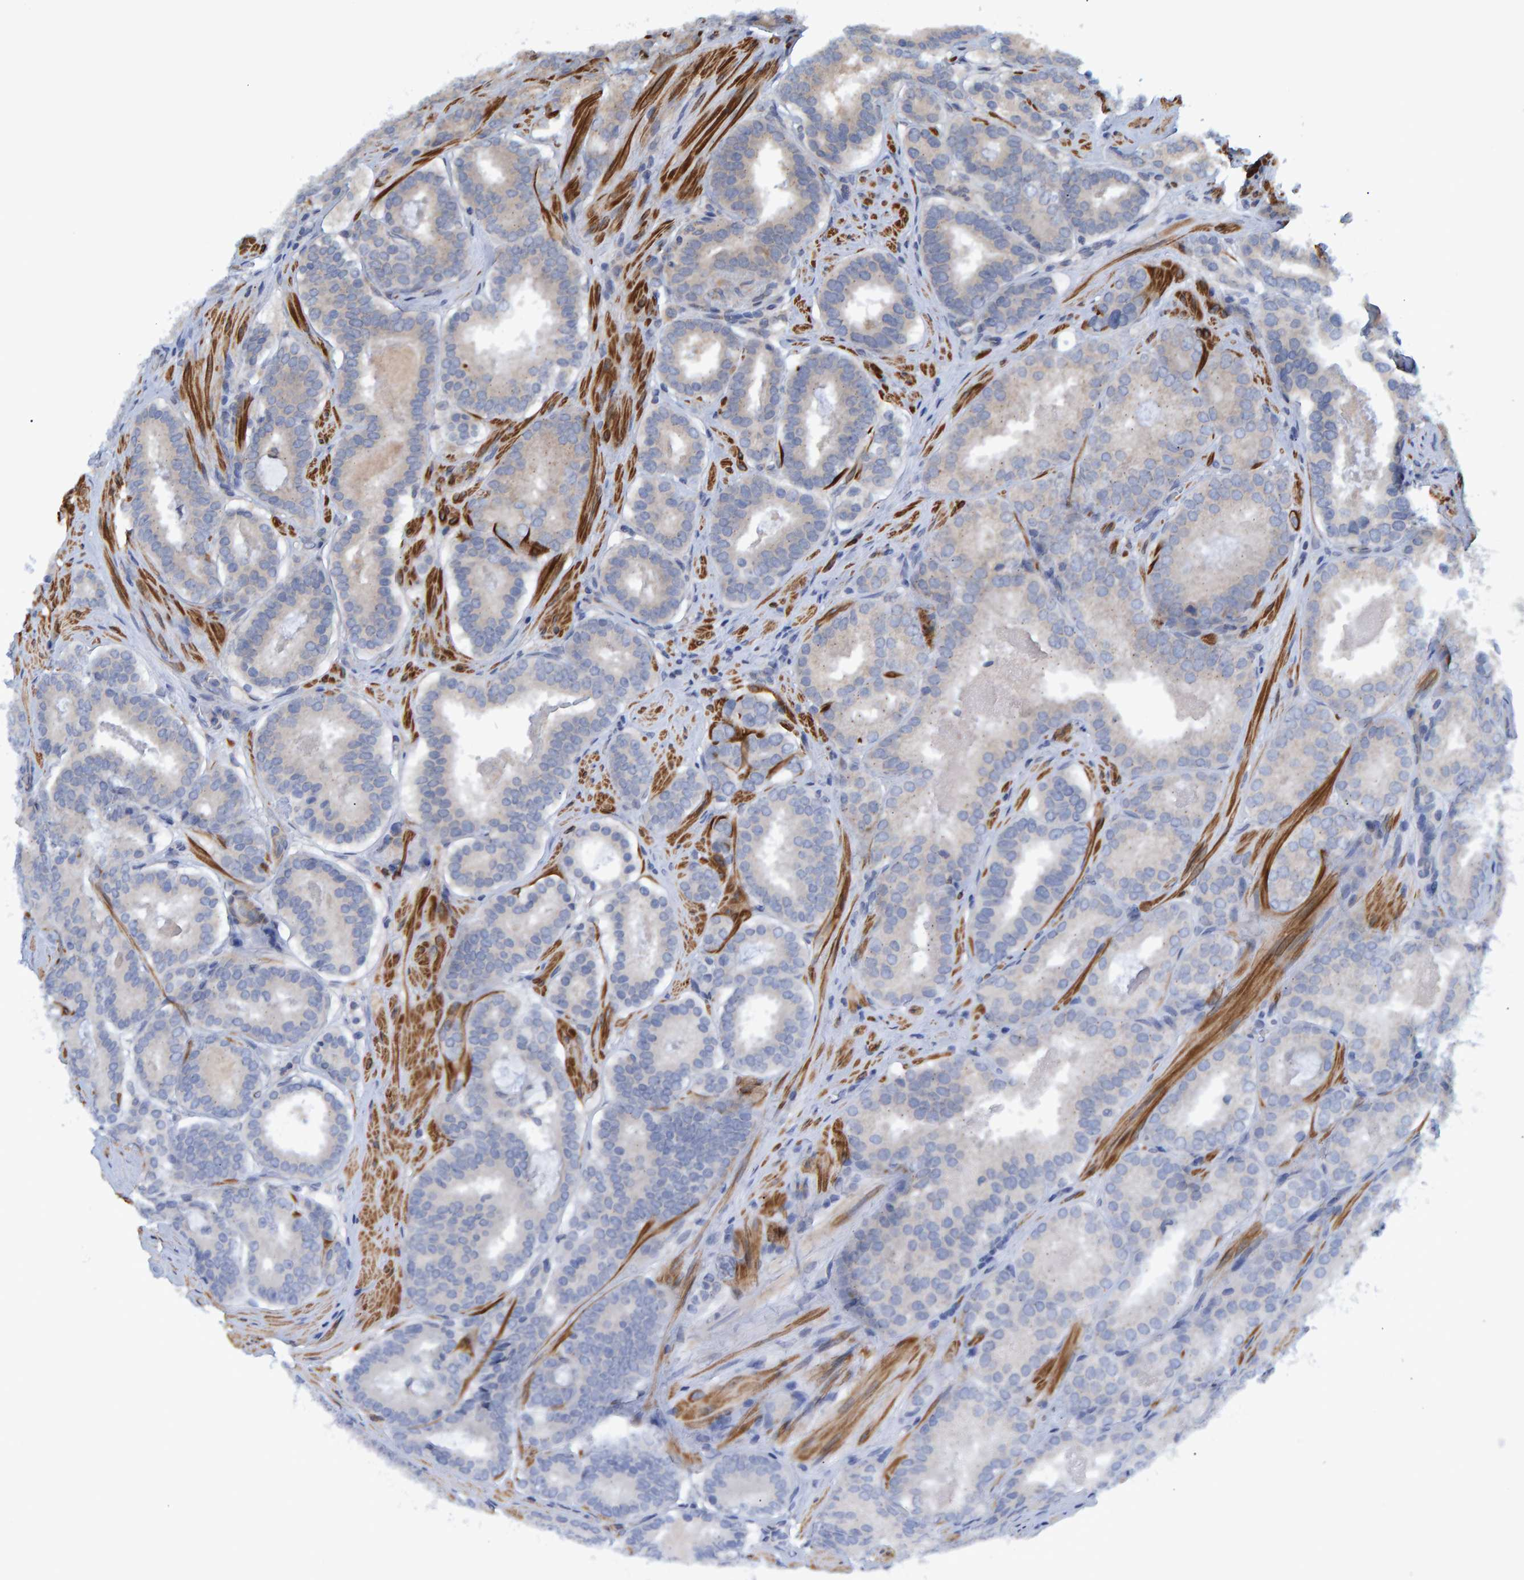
{"staining": {"intensity": "negative", "quantity": "none", "location": "none"}, "tissue": "prostate cancer", "cell_type": "Tumor cells", "image_type": "cancer", "snomed": [{"axis": "morphology", "description": "Adenocarcinoma, Low grade"}, {"axis": "topography", "description": "Prostate"}], "caption": "This micrograph is of prostate cancer (low-grade adenocarcinoma) stained with immunohistochemistry (IHC) to label a protein in brown with the nuclei are counter-stained blue. There is no positivity in tumor cells. (Immunohistochemistry (ihc), brightfield microscopy, high magnification).", "gene": "ATP6V1H", "patient": {"sex": "male", "age": 69}}